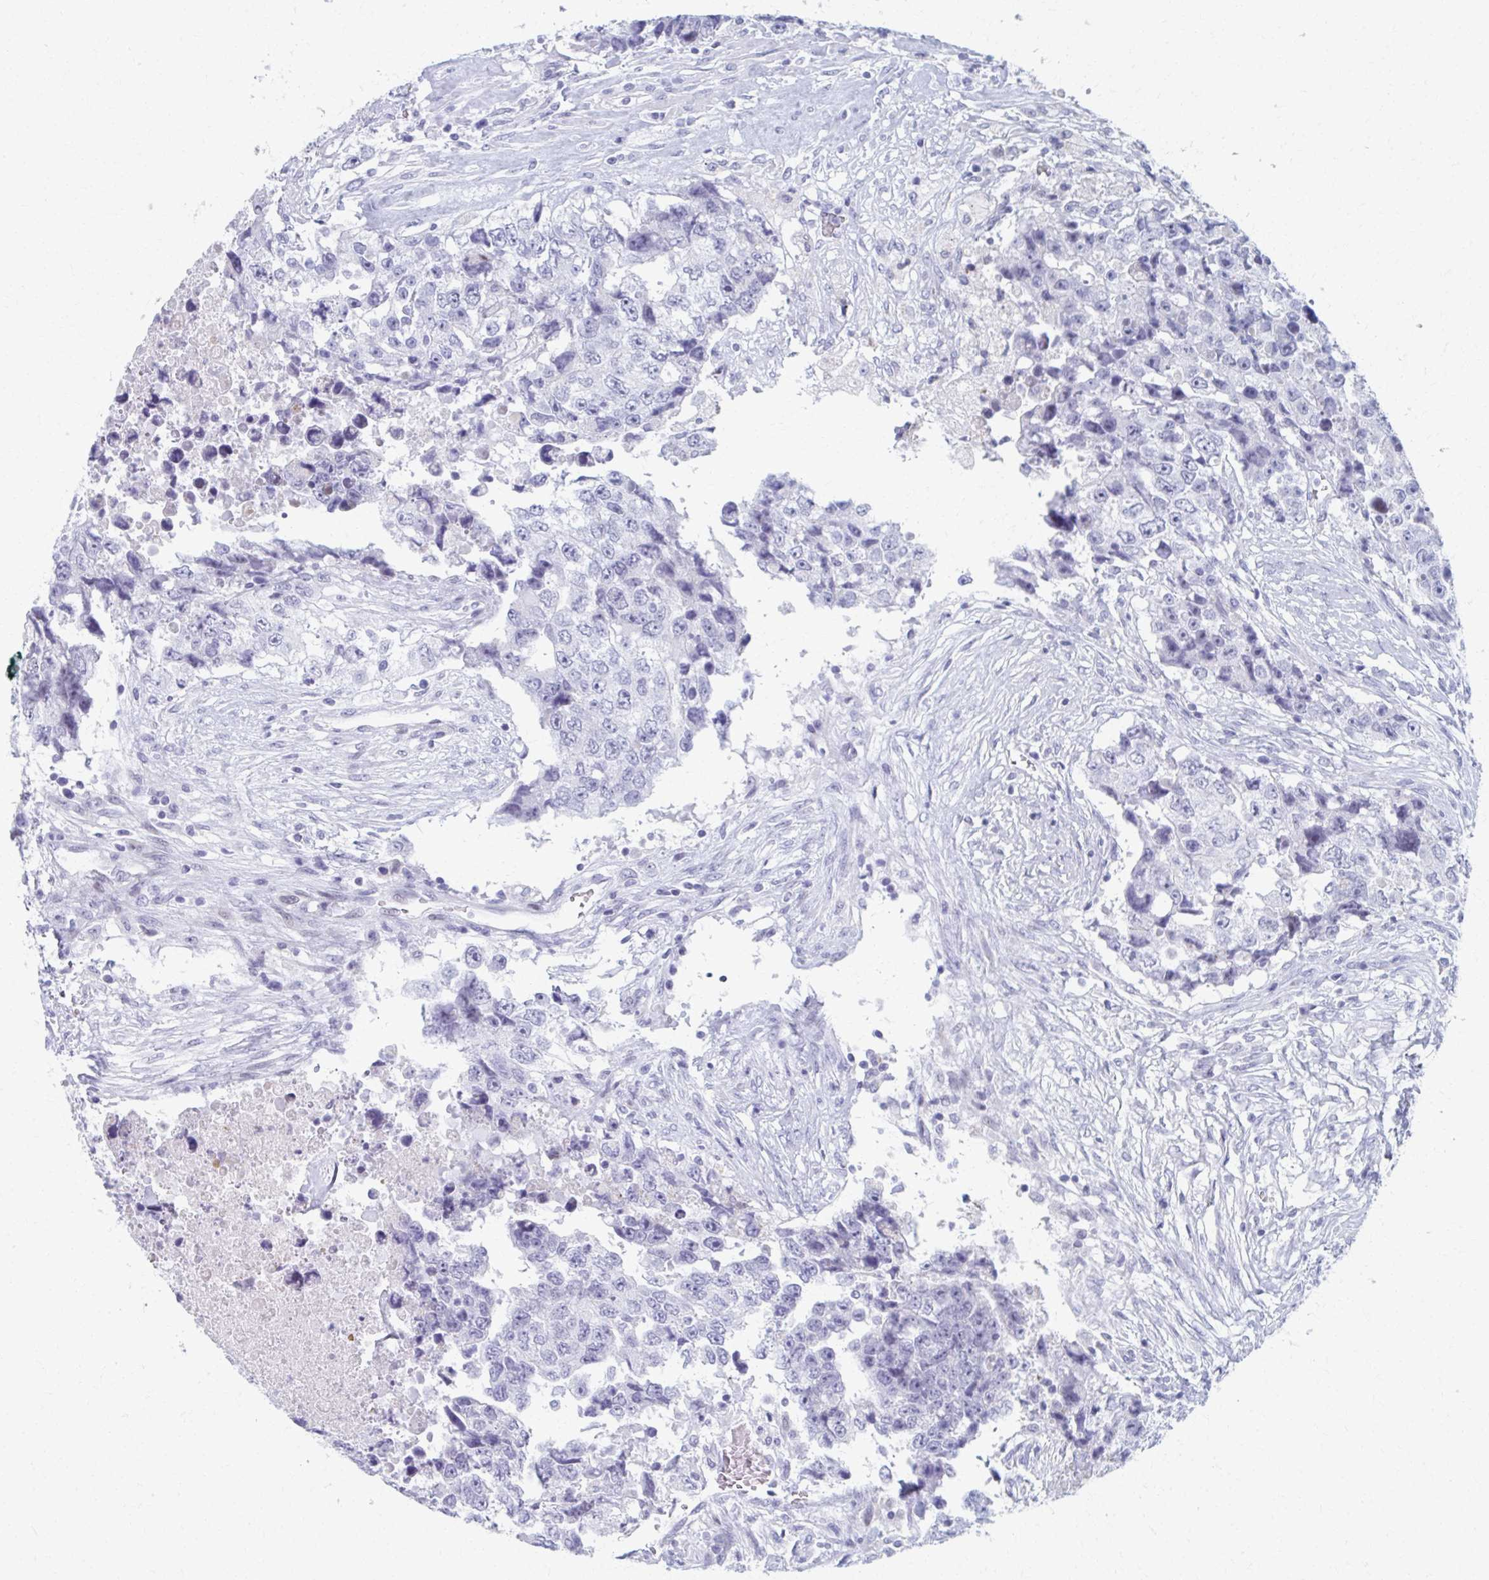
{"staining": {"intensity": "negative", "quantity": "none", "location": "none"}, "tissue": "testis cancer", "cell_type": "Tumor cells", "image_type": "cancer", "snomed": [{"axis": "morphology", "description": "Carcinoma, Embryonal, NOS"}, {"axis": "topography", "description": "Testis"}], "caption": "A micrograph of testis embryonal carcinoma stained for a protein shows no brown staining in tumor cells. The staining was performed using DAB (3,3'-diaminobenzidine) to visualize the protein expression in brown, while the nuclei were stained in blue with hematoxylin (Magnification: 20x).", "gene": "ABHD16B", "patient": {"sex": "male", "age": 24}}